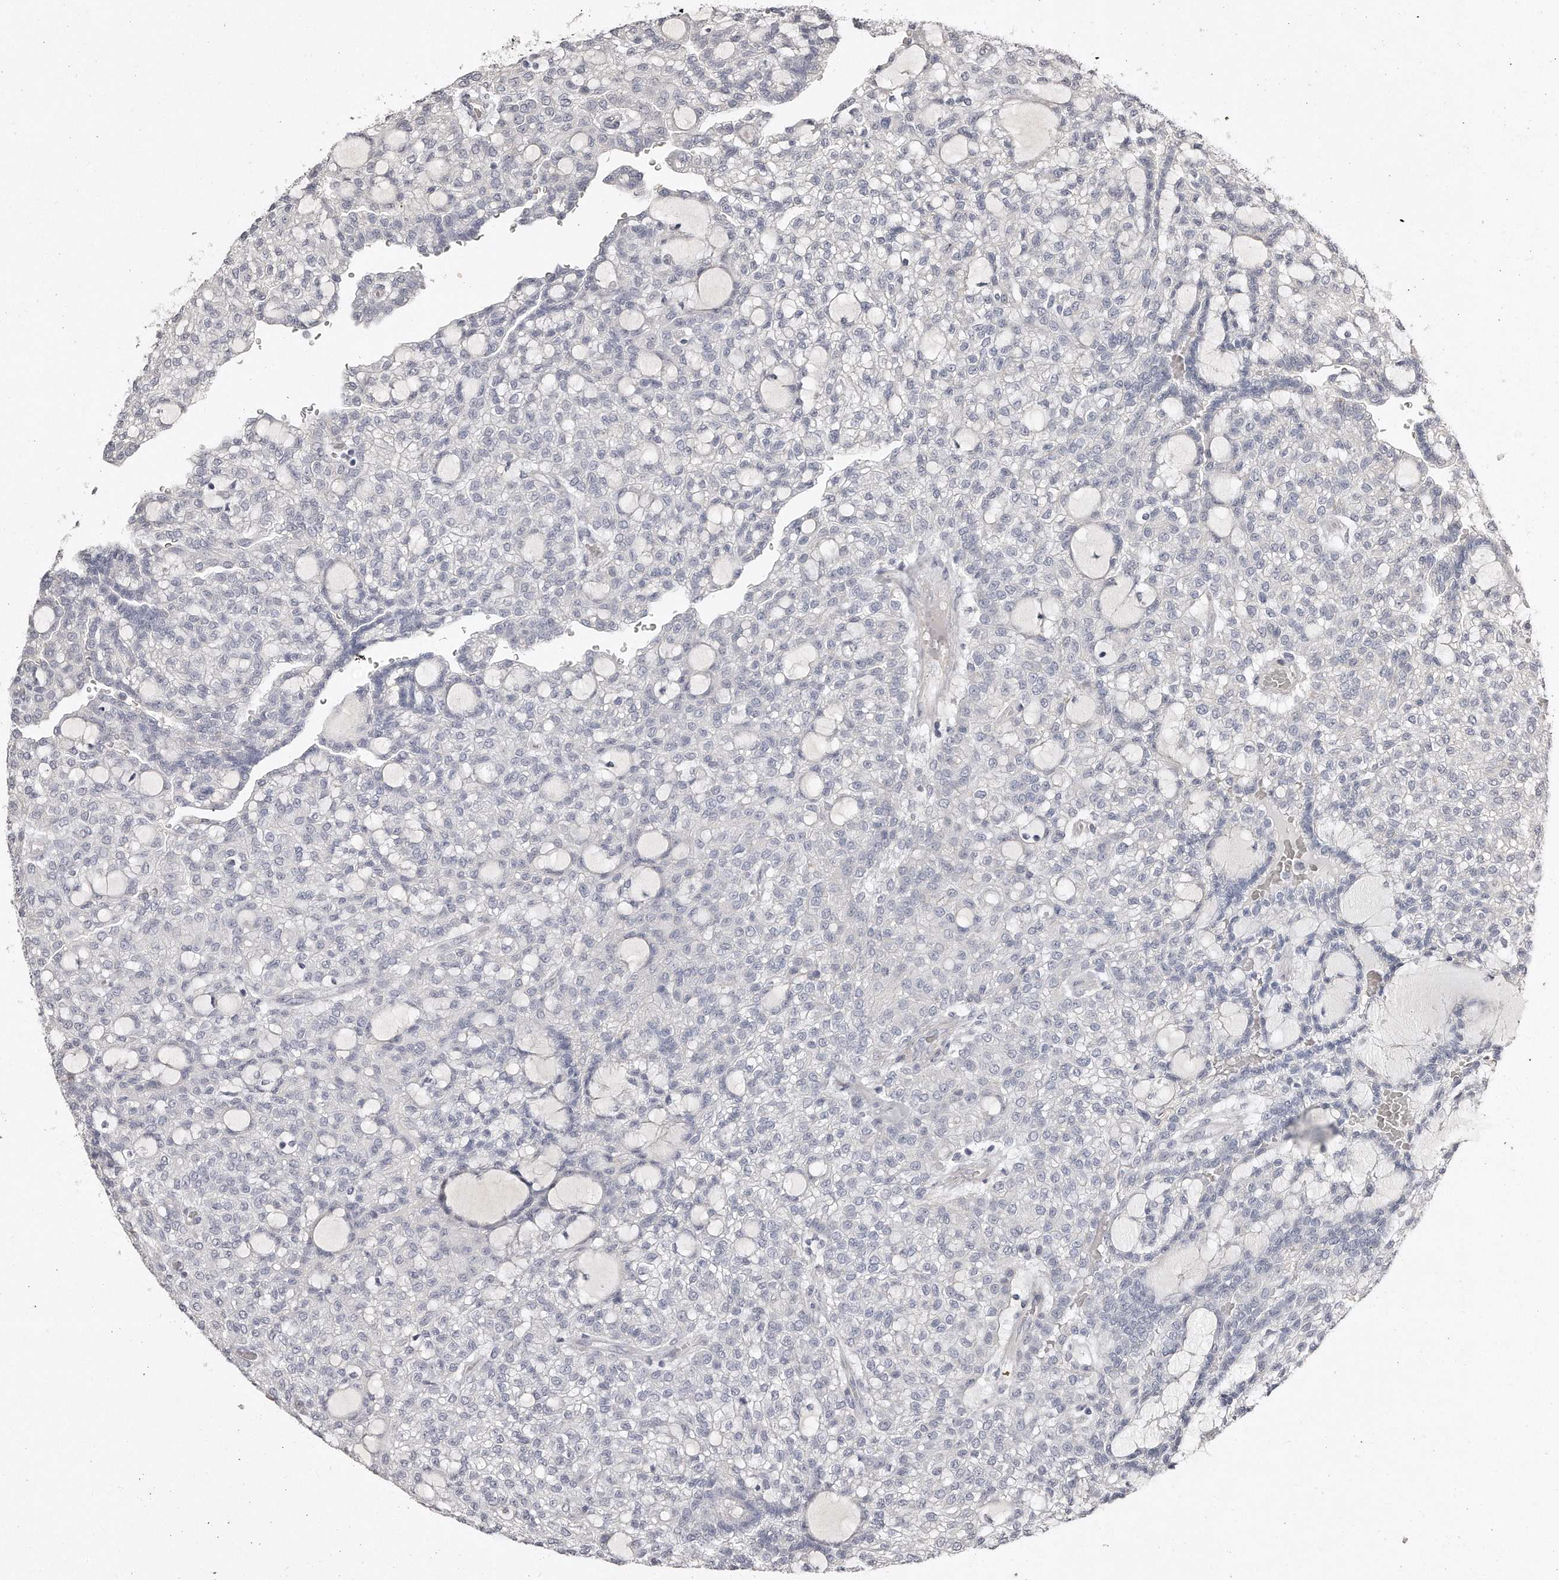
{"staining": {"intensity": "negative", "quantity": "none", "location": "none"}, "tissue": "renal cancer", "cell_type": "Tumor cells", "image_type": "cancer", "snomed": [{"axis": "morphology", "description": "Adenocarcinoma, NOS"}, {"axis": "topography", "description": "Kidney"}], "caption": "Tumor cells show no significant protein positivity in adenocarcinoma (renal).", "gene": "LMOD1", "patient": {"sex": "male", "age": 63}}